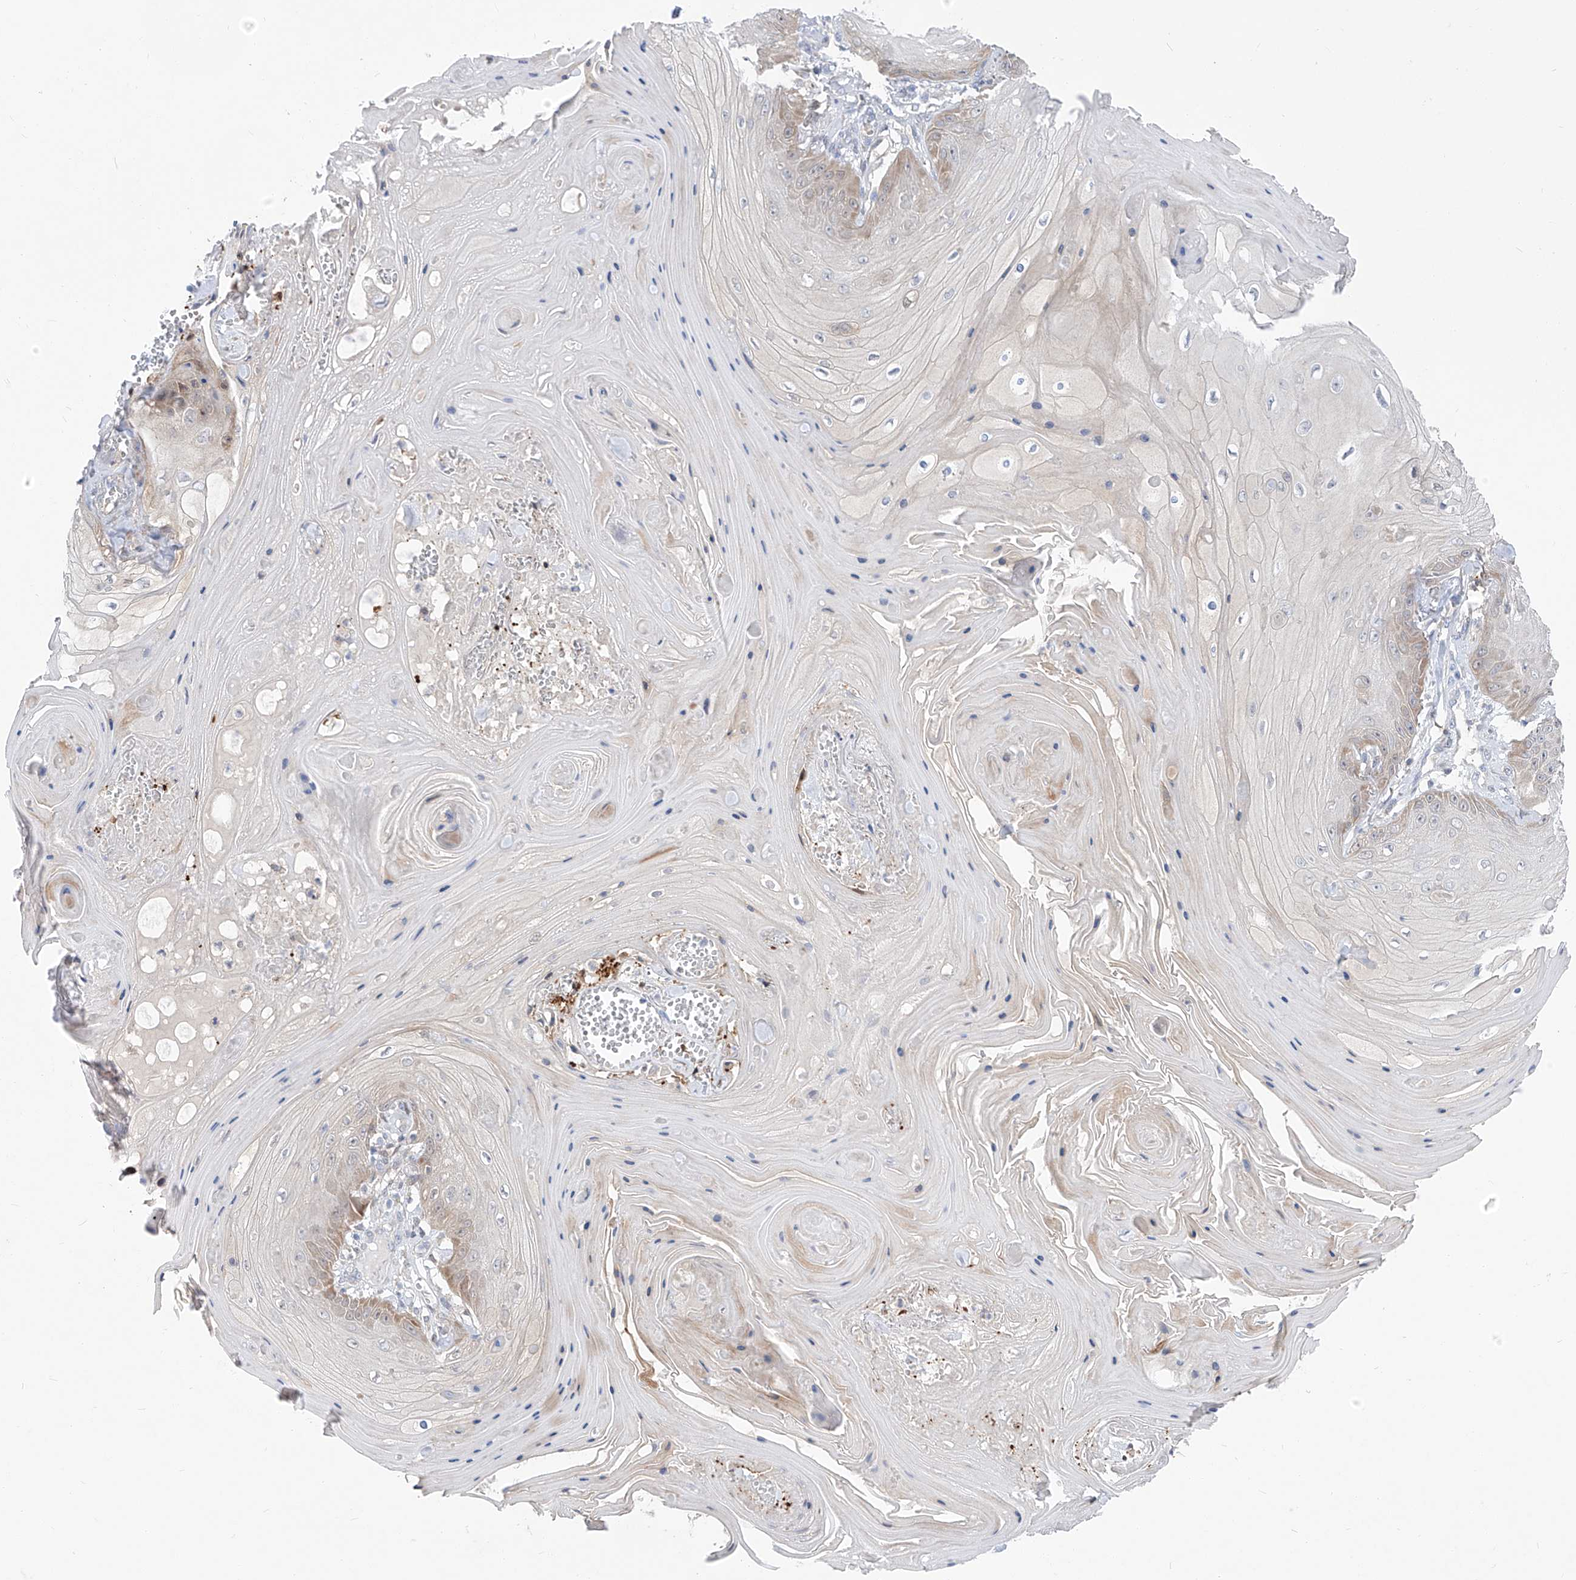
{"staining": {"intensity": "weak", "quantity": "<25%", "location": "cytoplasmic/membranous"}, "tissue": "skin cancer", "cell_type": "Tumor cells", "image_type": "cancer", "snomed": [{"axis": "morphology", "description": "Squamous cell carcinoma, NOS"}, {"axis": "topography", "description": "Skin"}], "caption": "There is no significant expression in tumor cells of skin cancer.", "gene": "UFL1", "patient": {"sex": "male", "age": 74}}